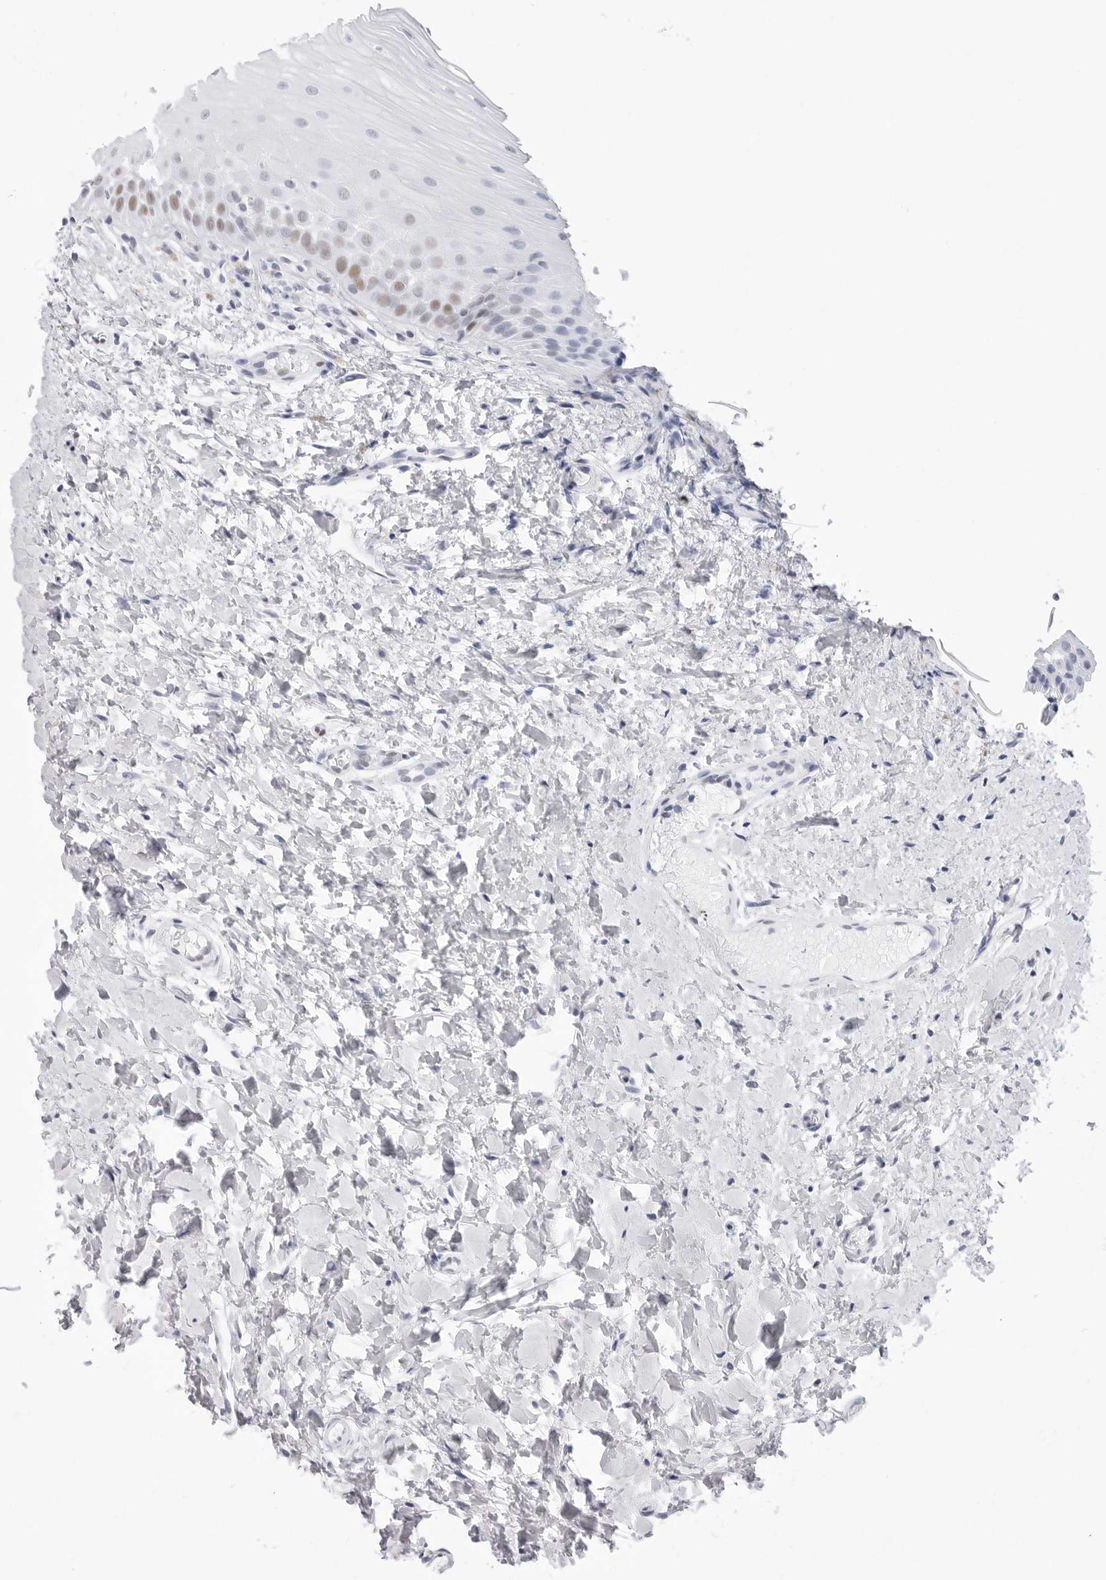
{"staining": {"intensity": "weak", "quantity": "25%-75%", "location": "nuclear"}, "tissue": "oral mucosa", "cell_type": "Squamous epithelial cells", "image_type": "normal", "snomed": [{"axis": "morphology", "description": "Normal tissue, NOS"}, {"axis": "topography", "description": "Oral tissue"}], "caption": "Squamous epithelial cells show low levels of weak nuclear positivity in about 25%-75% of cells in benign oral mucosa.", "gene": "NASP", "patient": {"sex": "female", "age": 56}}